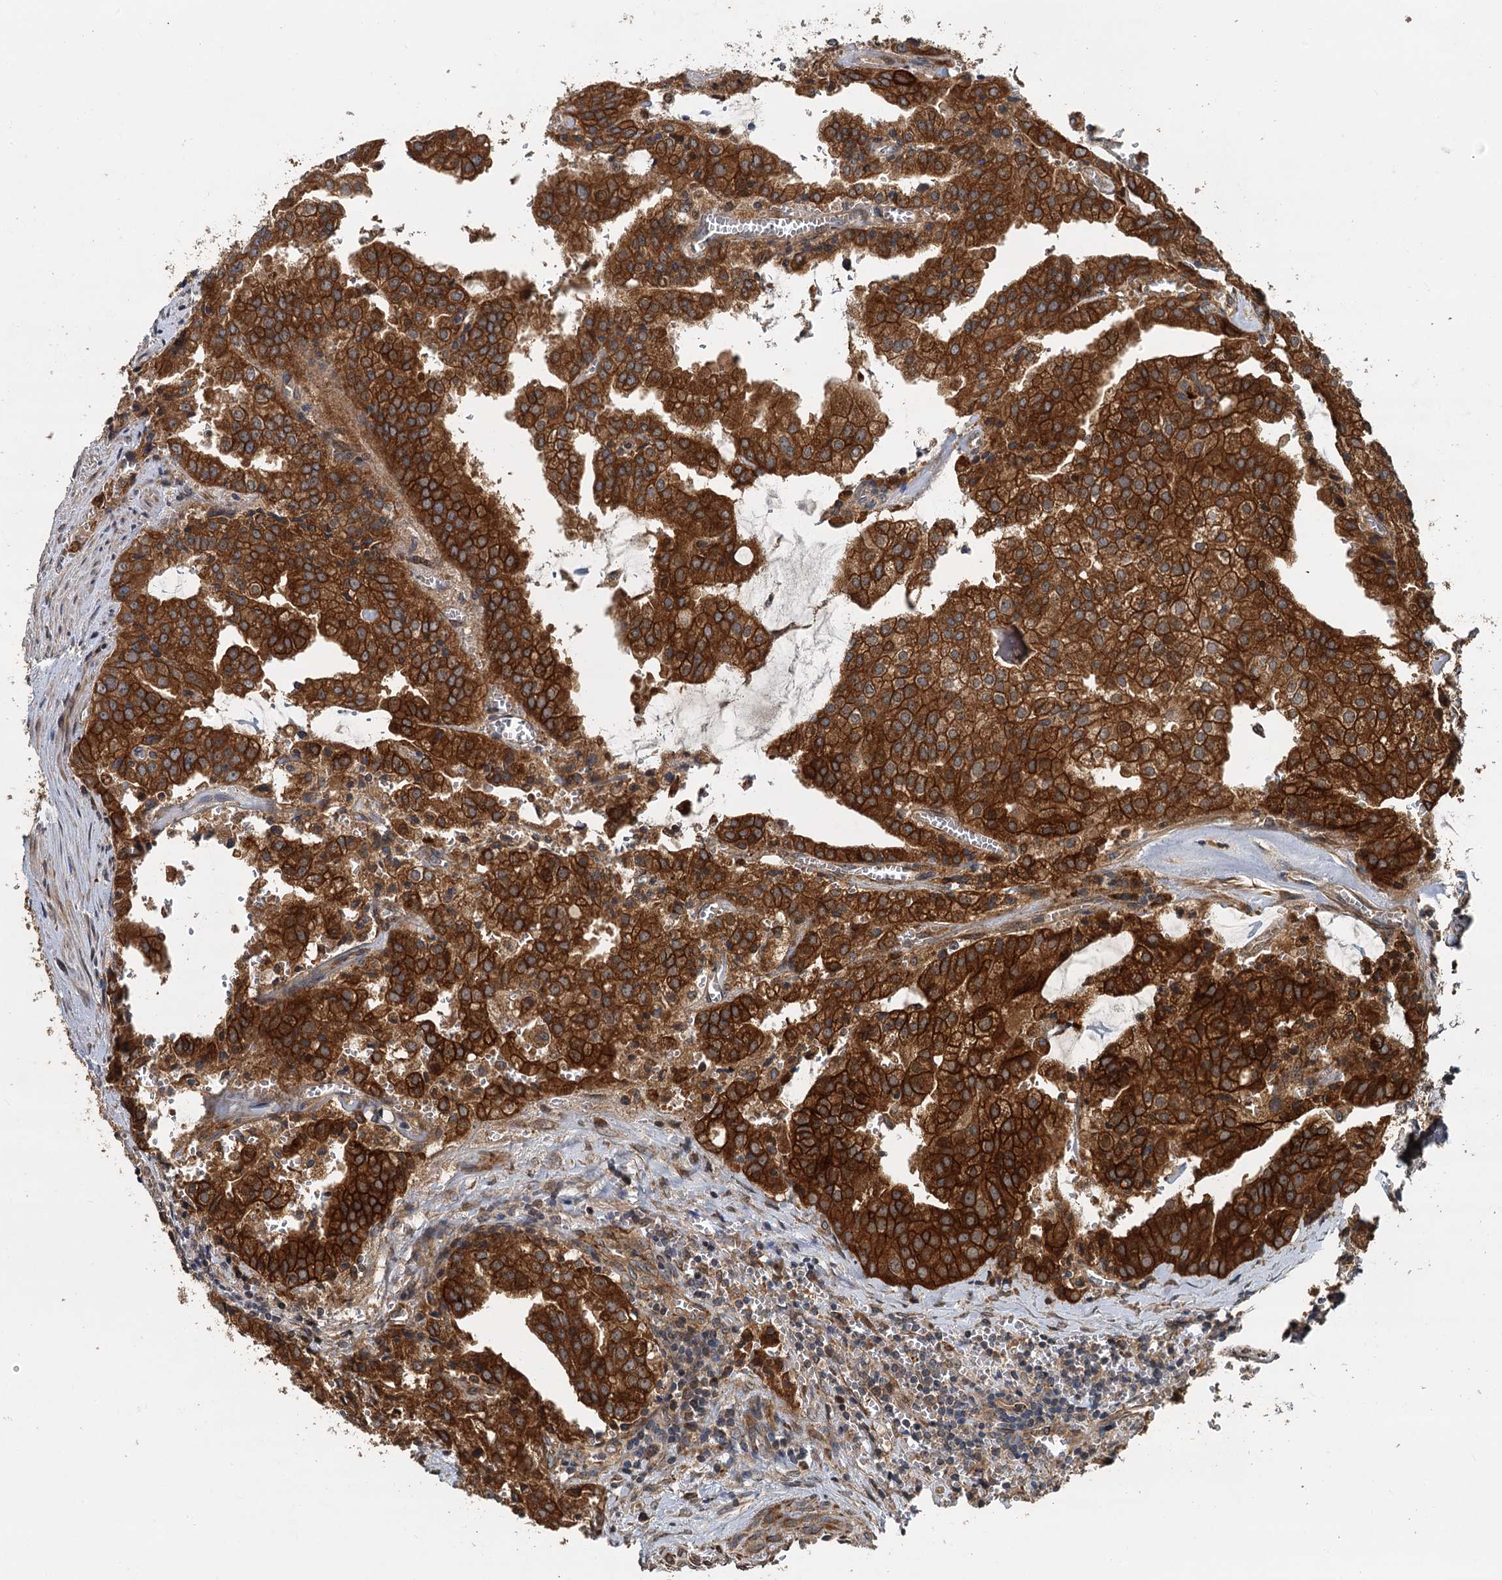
{"staining": {"intensity": "strong", "quantity": ">75%", "location": "cytoplasmic/membranous"}, "tissue": "prostate cancer", "cell_type": "Tumor cells", "image_type": "cancer", "snomed": [{"axis": "morphology", "description": "Adenocarcinoma, High grade"}, {"axis": "topography", "description": "Prostate"}], "caption": "A high-resolution histopathology image shows IHC staining of high-grade adenocarcinoma (prostate), which demonstrates strong cytoplasmic/membranous expression in approximately >75% of tumor cells.", "gene": "LRRK2", "patient": {"sex": "male", "age": 68}}